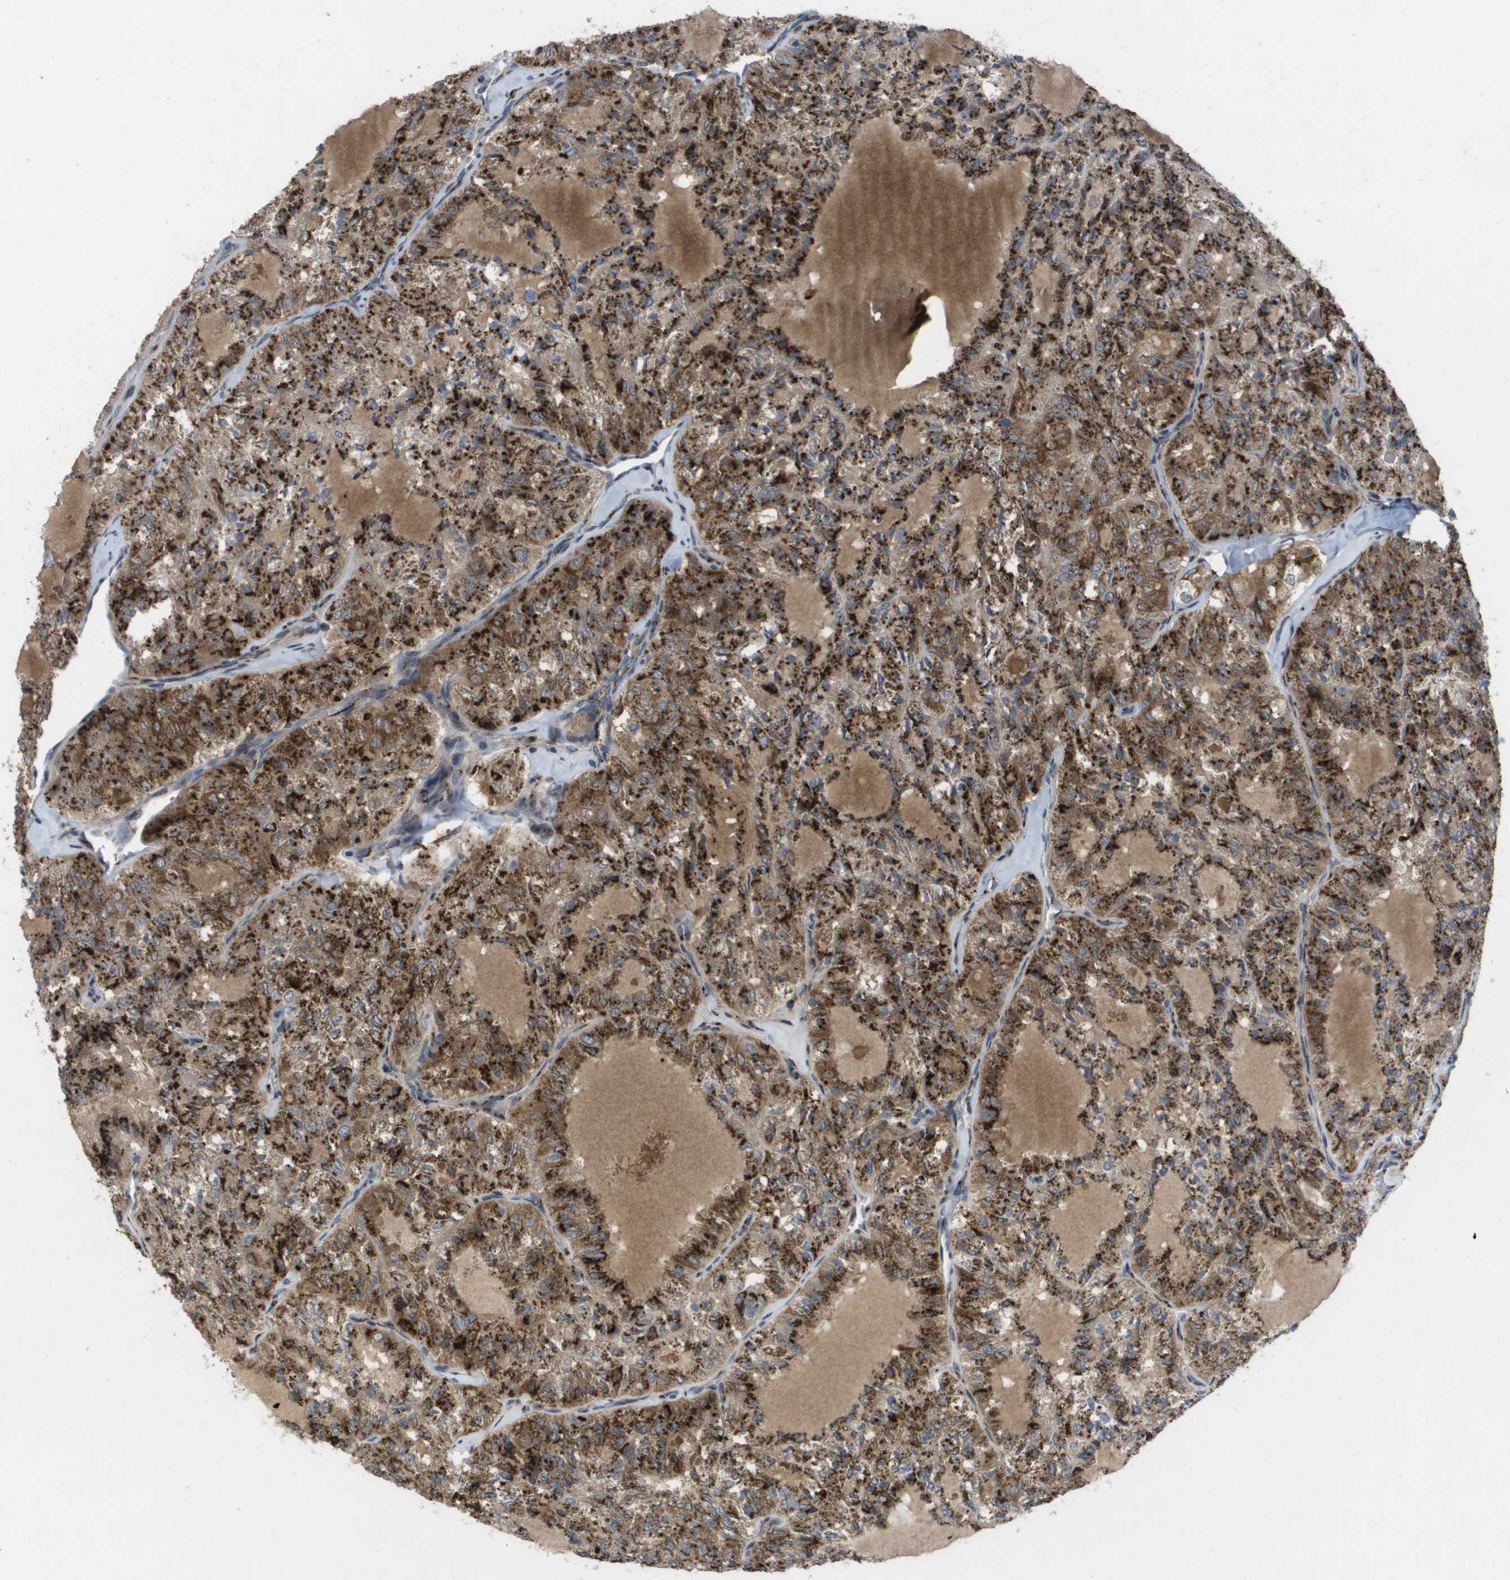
{"staining": {"intensity": "strong", "quantity": ">75%", "location": "cytoplasmic/membranous"}, "tissue": "thyroid cancer", "cell_type": "Tumor cells", "image_type": "cancer", "snomed": [{"axis": "morphology", "description": "Follicular adenoma carcinoma, NOS"}, {"axis": "topography", "description": "Thyroid gland"}], "caption": "The micrograph exhibits staining of thyroid cancer (follicular adenoma carcinoma), revealing strong cytoplasmic/membranous protein positivity (brown color) within tumor cells.", "gene": "QSOX2", "patient": {"sex": "male", "age": 75}}